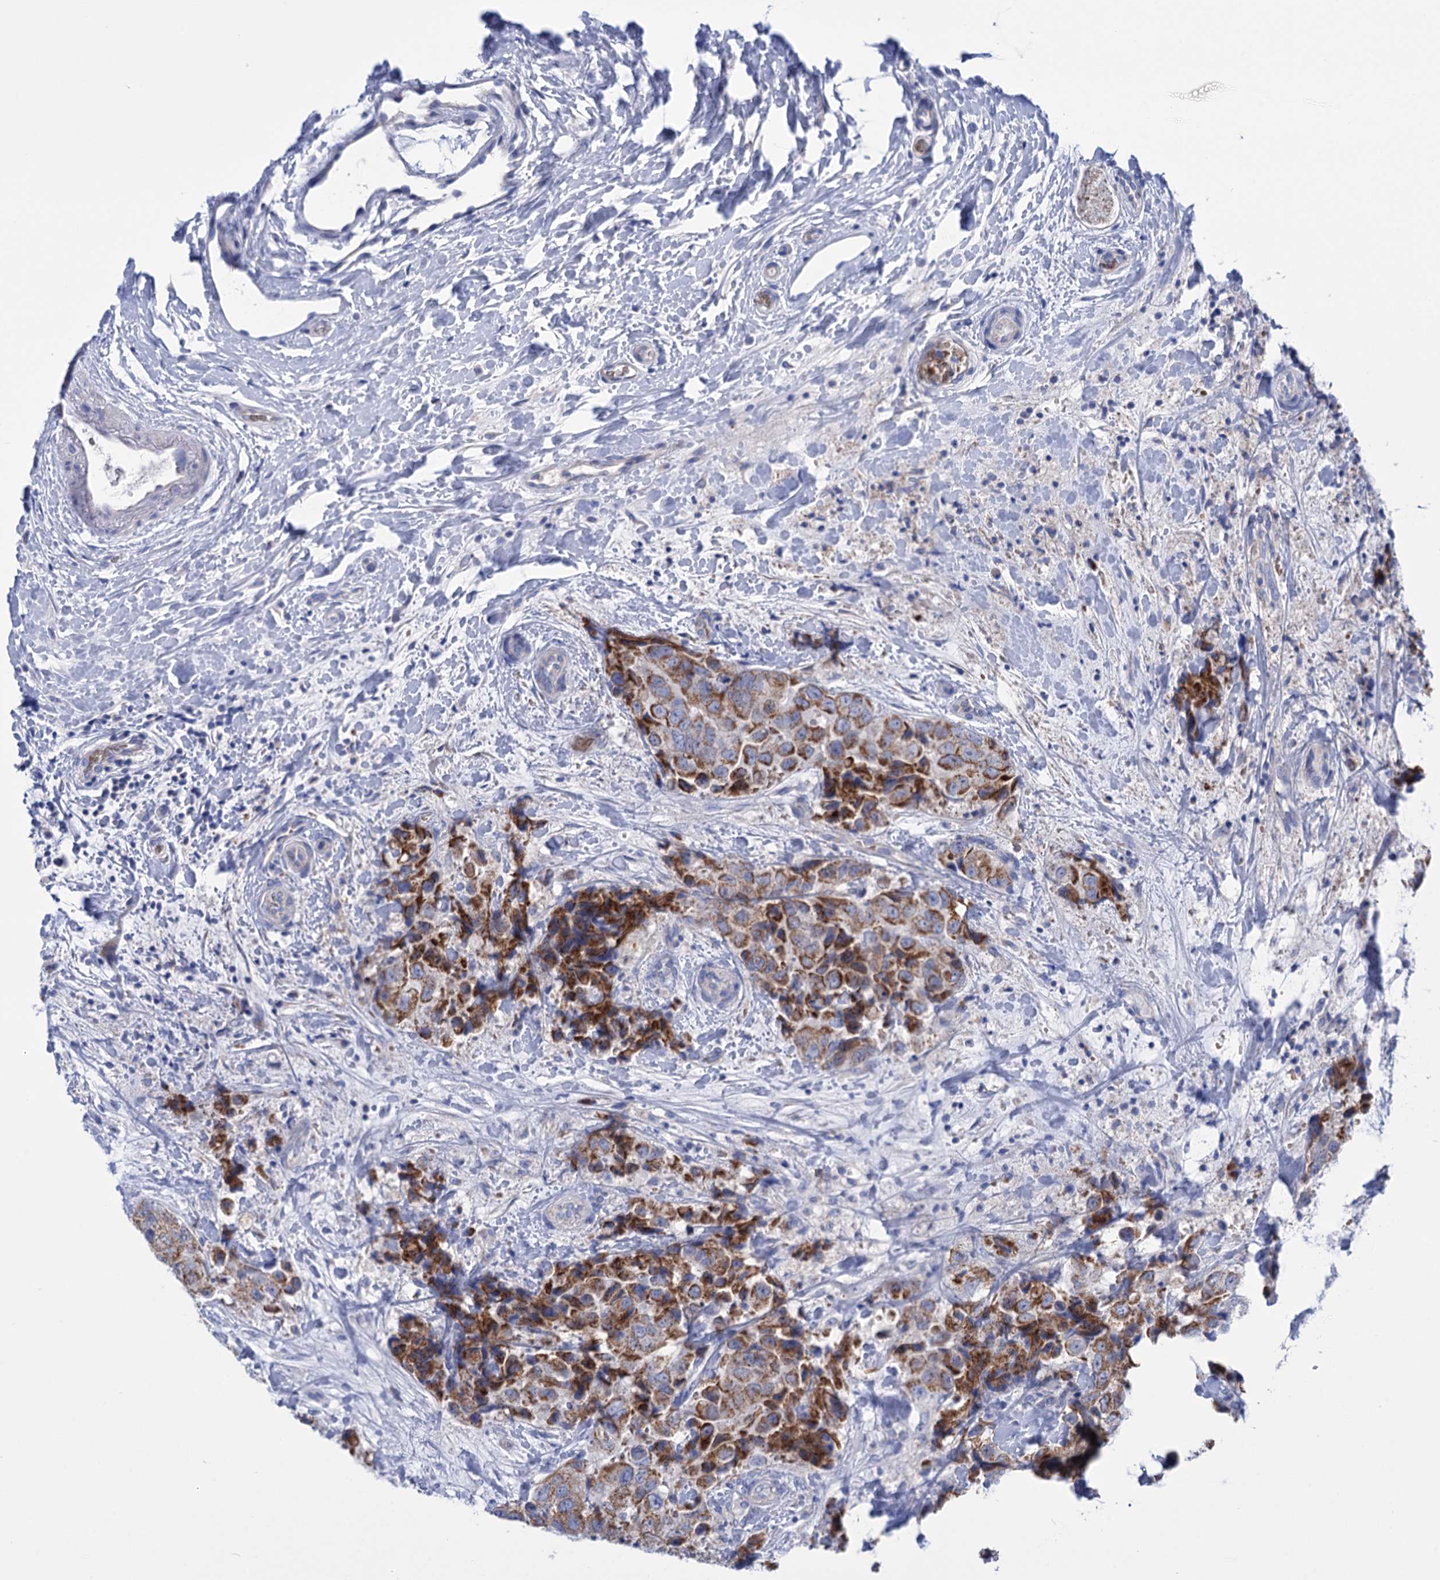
{"staining": {"intensity": "moderate", "quantity": ">75%", "location": "cytoplasmic/membranous"}, "tissue": "breast cancer", "cell_type": "Tumor cells", "image_type": "cancer", "snomed": [{"axis": "morphology", "description": "Duct carcinoma"}, {"axis": "topography", "description": "Breast"}], "caption": "This is a micrograph of immunohistochemistry (IHC) staining of breast invasive ductal carcinoma, which shows moderate staining in the cytoplasmic/membranous of tumor cells.", "gene": "YARS2", "patient": {"sex": "female", "age": 62}}